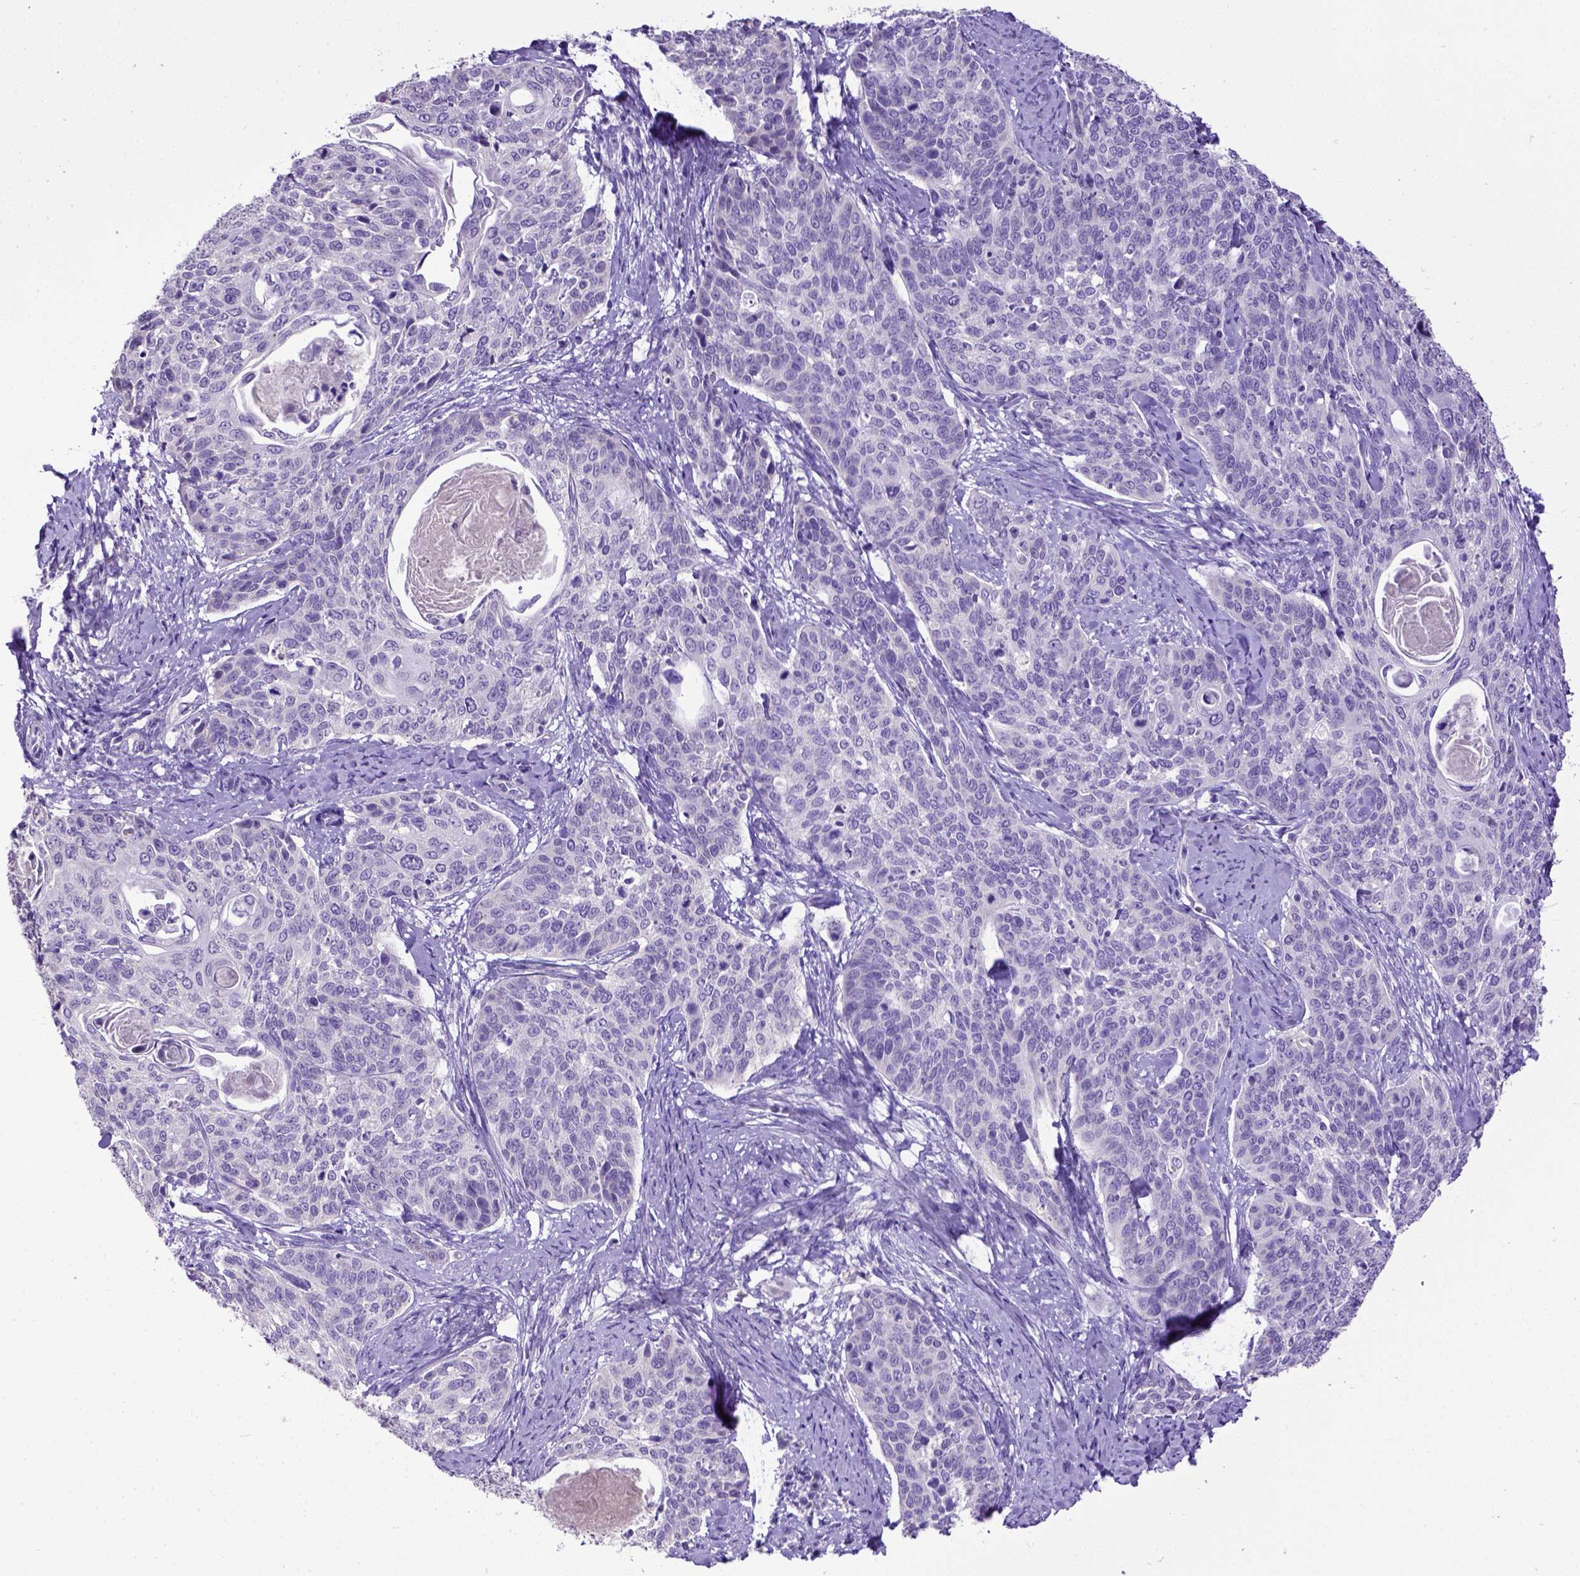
{"staining": {"intensity": "negative", "quantity": "none", "location": "none"}, "tissue": "cervical cancer", "cell_type": "Tumor cells", "image_type": "cancer", "snomed": [{"axis": "morphology", "description": "Squamous cell carcinoma, NOS"}, {"axis": "topography", "description": "Cervix"}], "caption": "IHC of human cervical cancer (squamous cell carcinoma) exhibits no staining in tumor cells.", "gene": "SPEF1", "patient": {"sex": "female", "age": 69}}